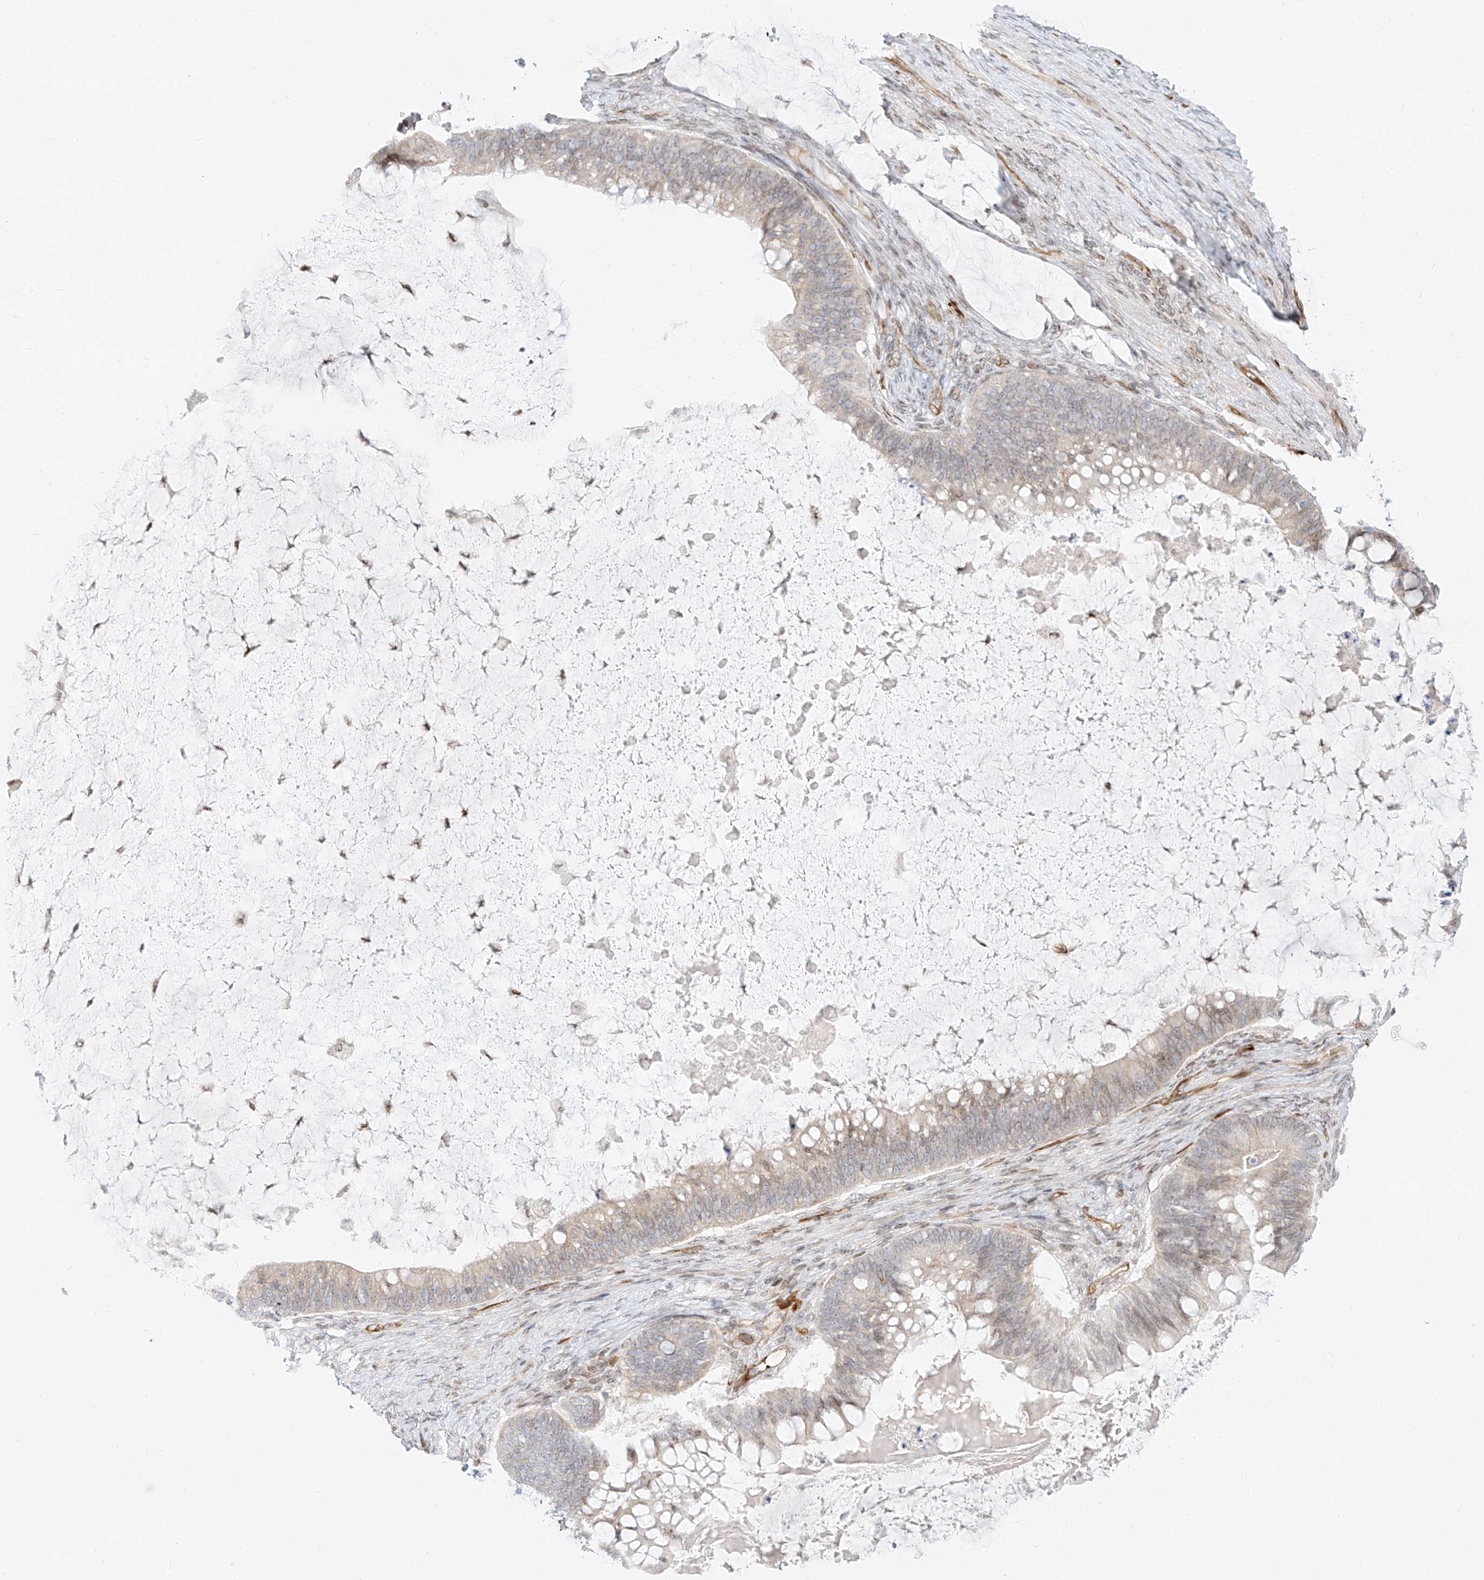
{"staining": {"intensity": "negative", "quantity": "none", "location": "none"}, "tissue": "ovarian cancer", "cell_type": "Tumor cells", "image_type": "cancer", "snomed": [{"axis": "morphology", "description": "Cystadenocarcinoma, mucinous, NOS"}, {"axis": "topography", "description": "Ovary"}], "caption": "High magnification brightfield microscopy of ovarian cancer (mucinous cystadenocarcinoma) stained with DAB (3,3'-diaminobenzidine) (brown) and counterstained with hematoxylin (blue): tumor cells show no significant positivity.", "gene": "NHSL1", "patient": {"sex": "female", "age": 61}}